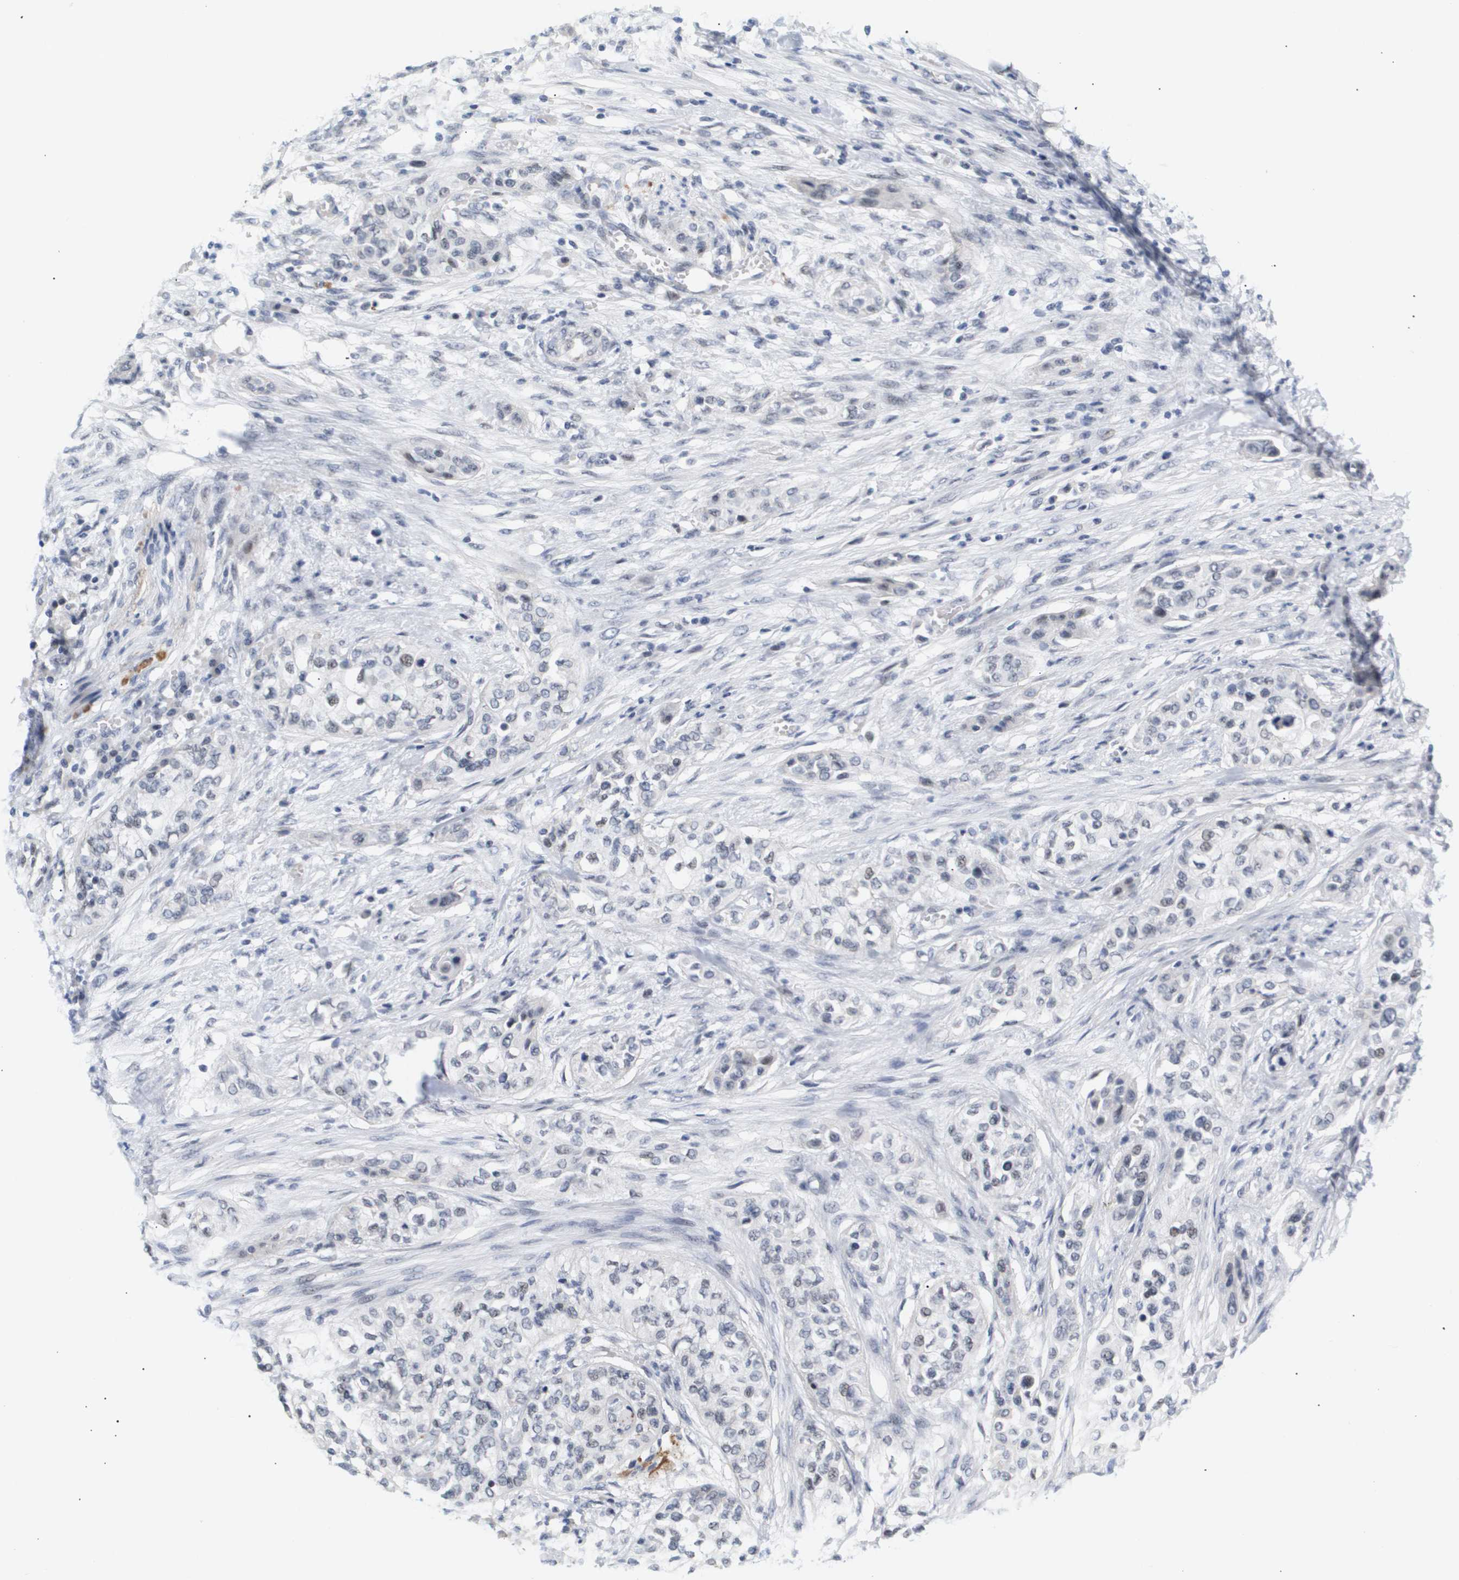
{"staining": {"intensity": "moderate", "quantity": "<25%", "location": "nuclear"}, "tissue": "urothelial cancer", "cell_type": "Tumor cells", "image_type": "cancer", "snomed": [{"axis": "morphology", "description": "Urothelial carcinoma, High grade"}, {"axis": "topography", "description": "Urinary bladder"}], "caption": "Brown immunohistochemical staining in urothelial cancer reveals moderate nuclear expression in approximately <25% of tumor cells.", "gene": "PPARD", "patient": {"sex": "male", "age": 74}}